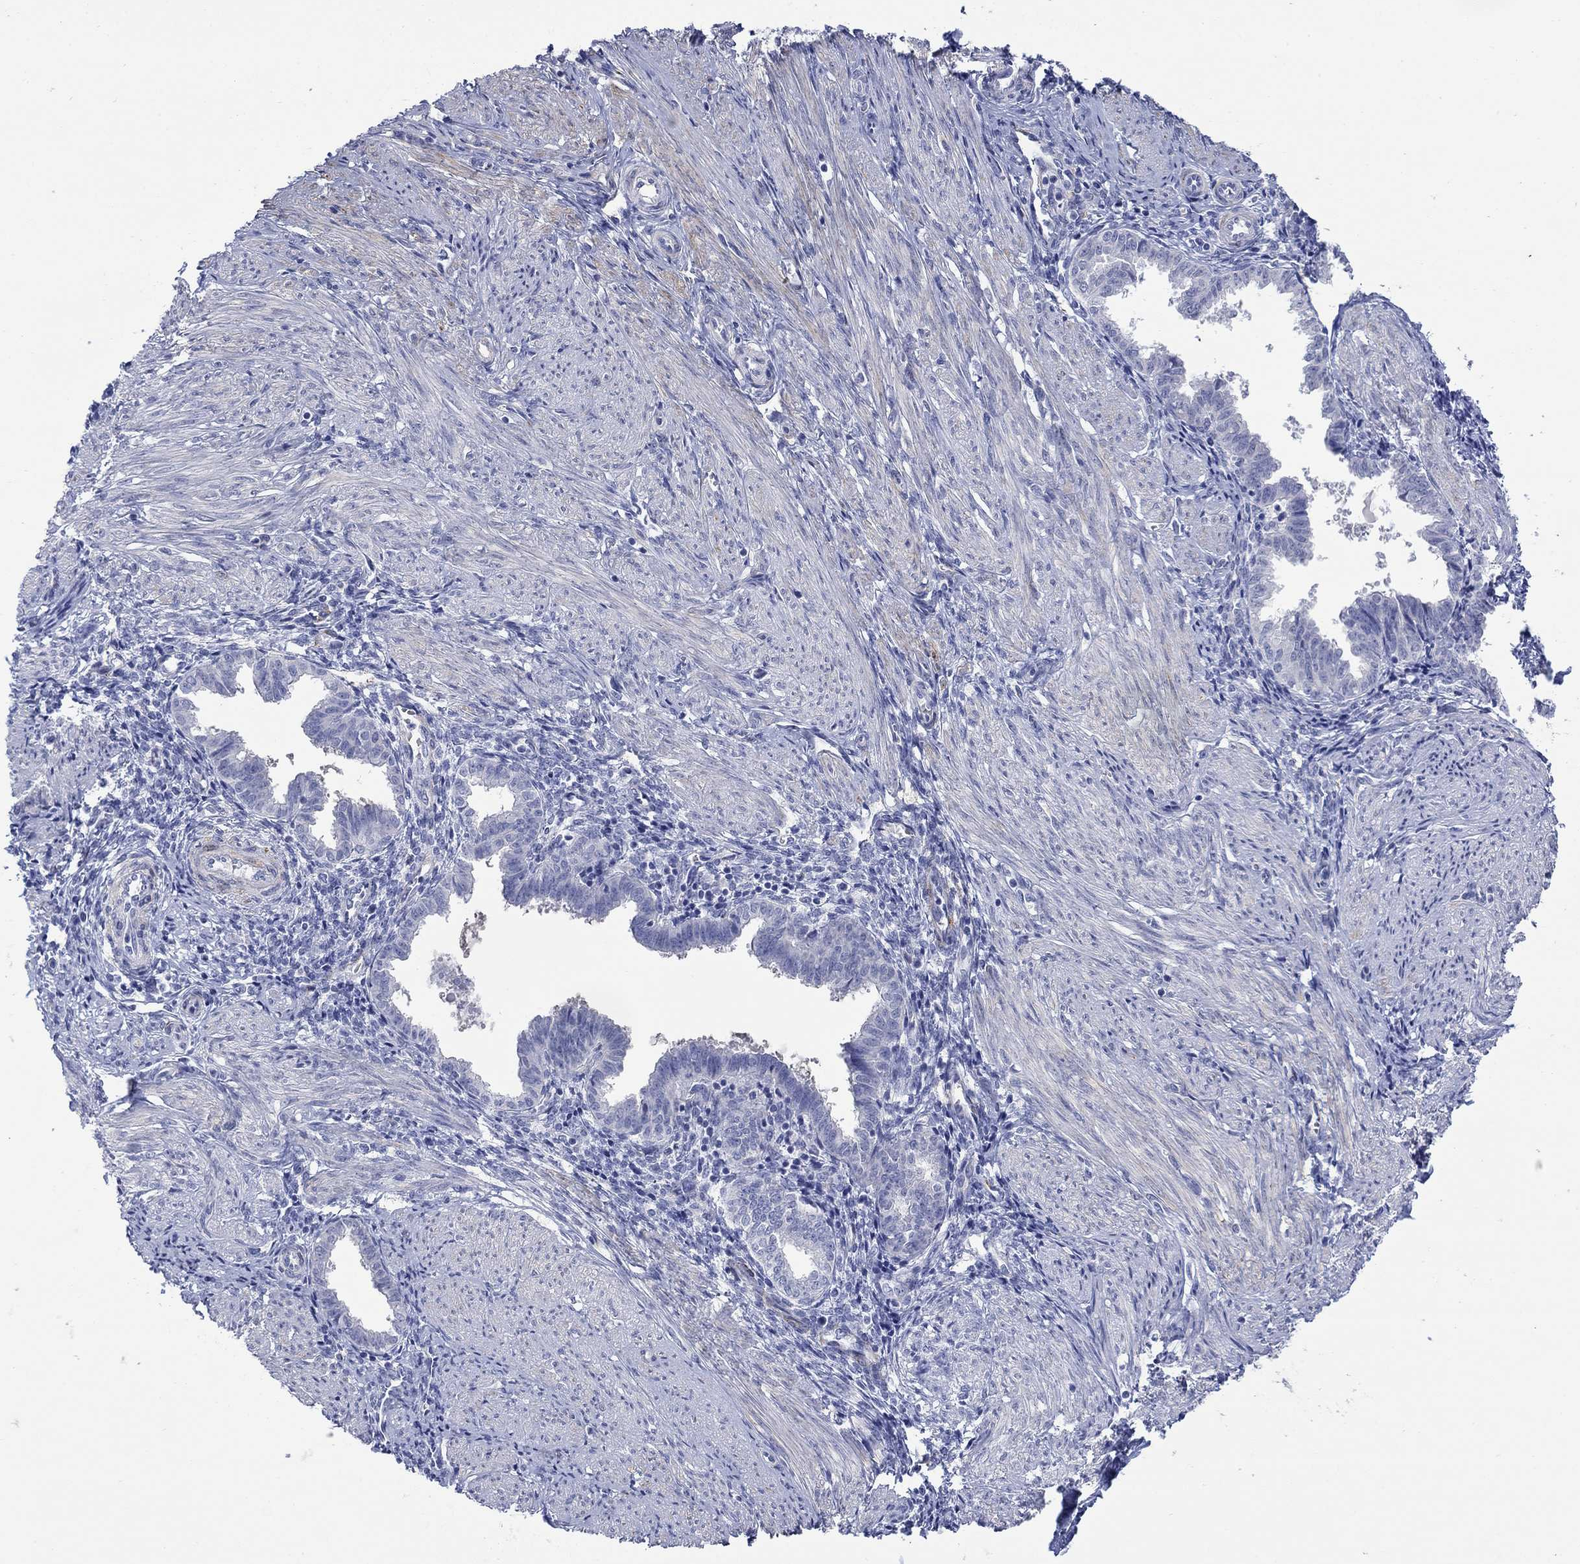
{"staining": {"intensity": "negative", "quantity": "none", "location": "none"}, "tissue": "endometrium", "cell_type": "Cells in endometrial stroma", "image_type": "normal", "snomed": [{"axis": "morphology", "description": "Normal tissue, NOS"}, {"axis": "topography", "description": "Endometrium"}], "caption": "IHC of benign human endometrium shows no expression in cells in endometrial stroma. The staining was performed using DAB to visualize the protein expression in brown, while the nuclei were stained in blue with hematoxylin (Magnification: 20x).", "gene": "PTPRZ1", "patient": {"sex": "female", "age": 37}}